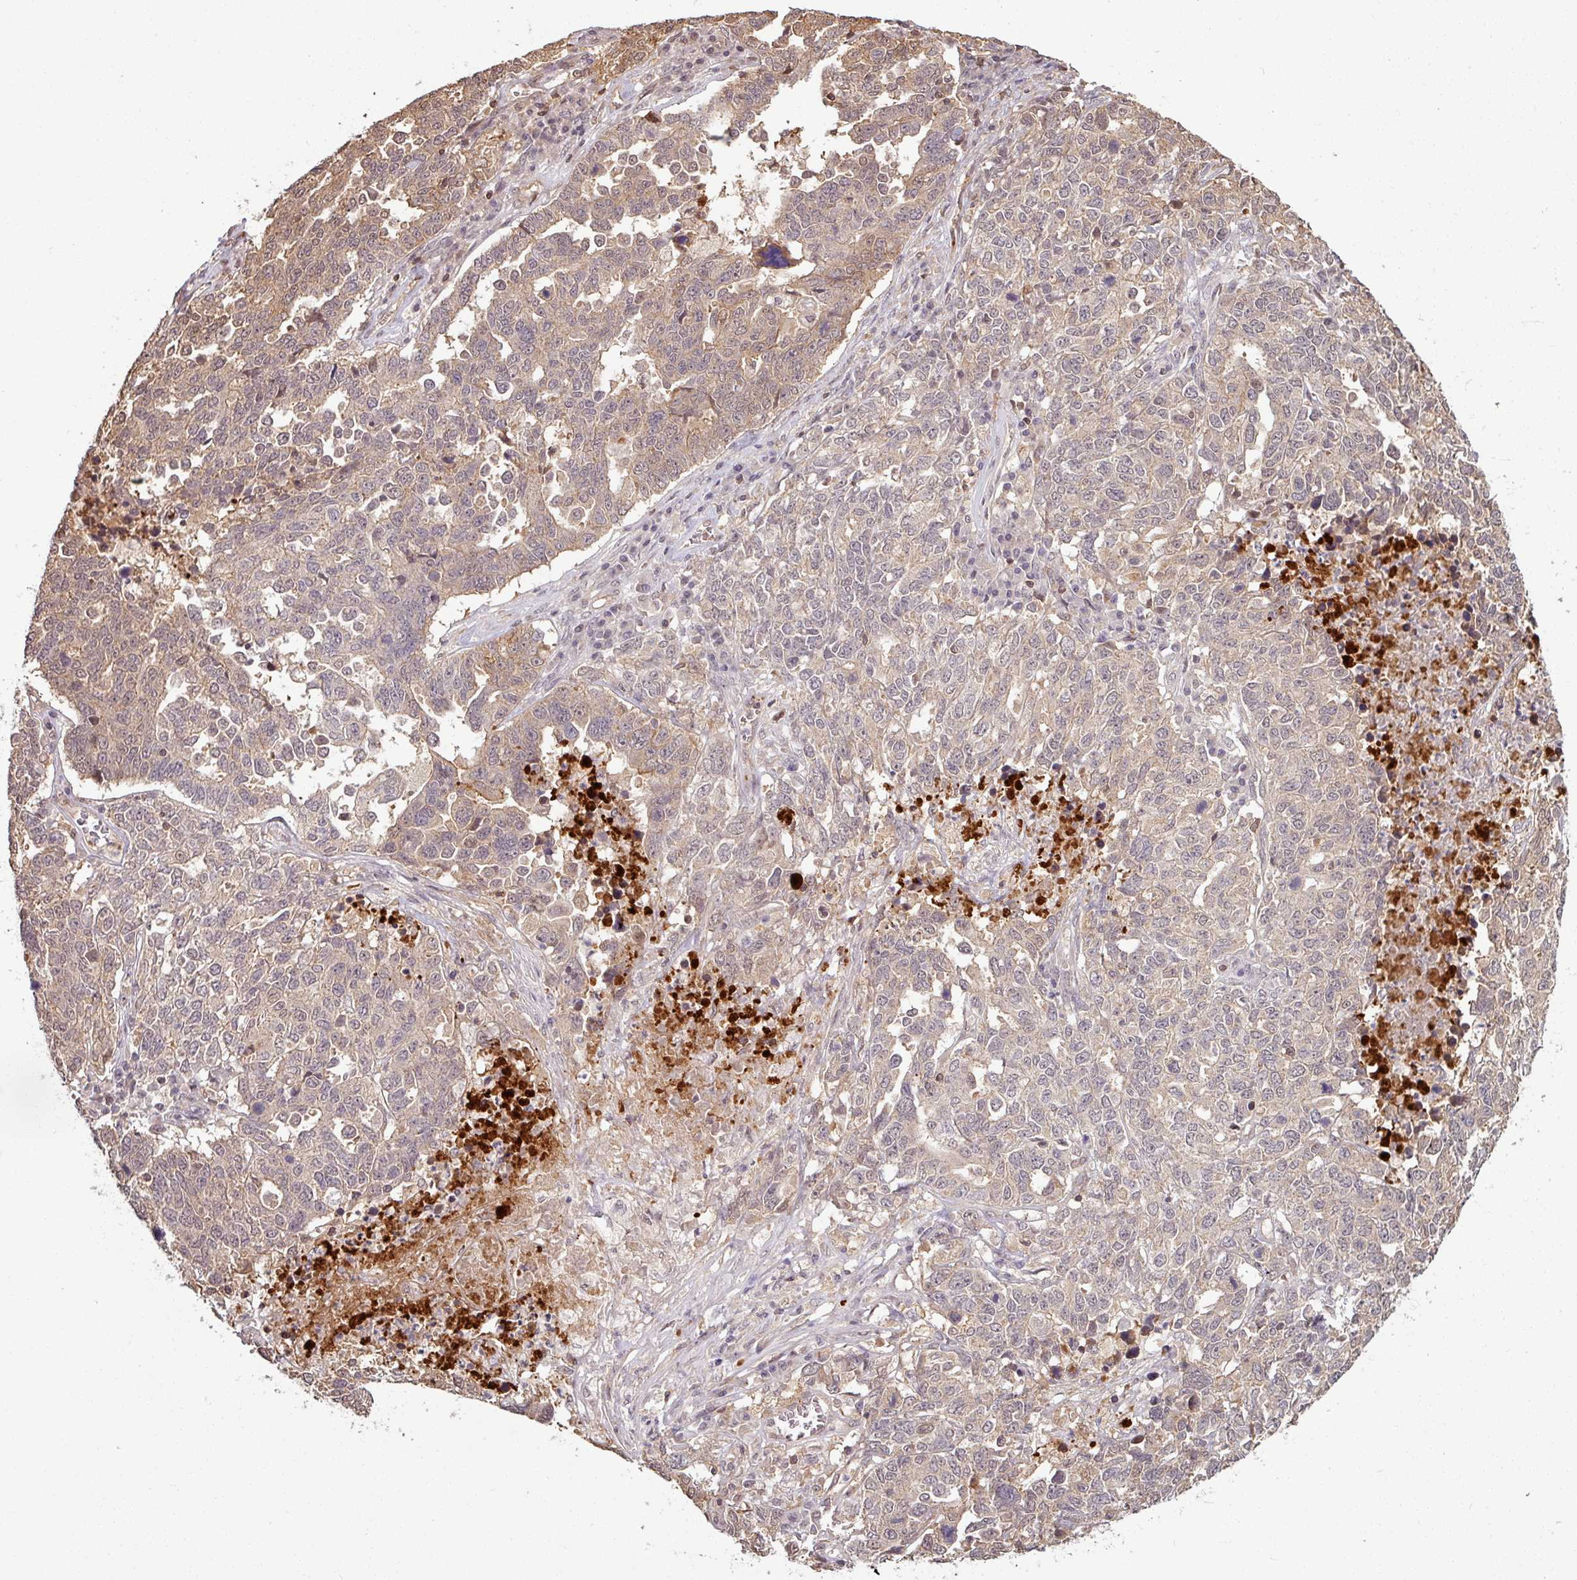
{"staining": {"intensity": "weak", "quantity": "25%-75%", "location": "cytoplasmic/membranous"}, "tissue": "ovarian cancer", "cell_type": "Tumor cells", "image_type": "cancer", "snomed": [{"axis": "morphology", "description": "Carcinoma, endometroid"}, {"axis": "topography", "description": "Ovary"}], "caption": "Immunohistochemistry (IHC) (DAB (3,3'-diaminobenzidine)) staining of human endometroid carcinoma (ovarian) displays weak cytoplasmic/membranous protein positivity in about 25%-75% of tumor cells.", "gene": "TUSC3", "patient": {"sex": "female", "age": 62}}